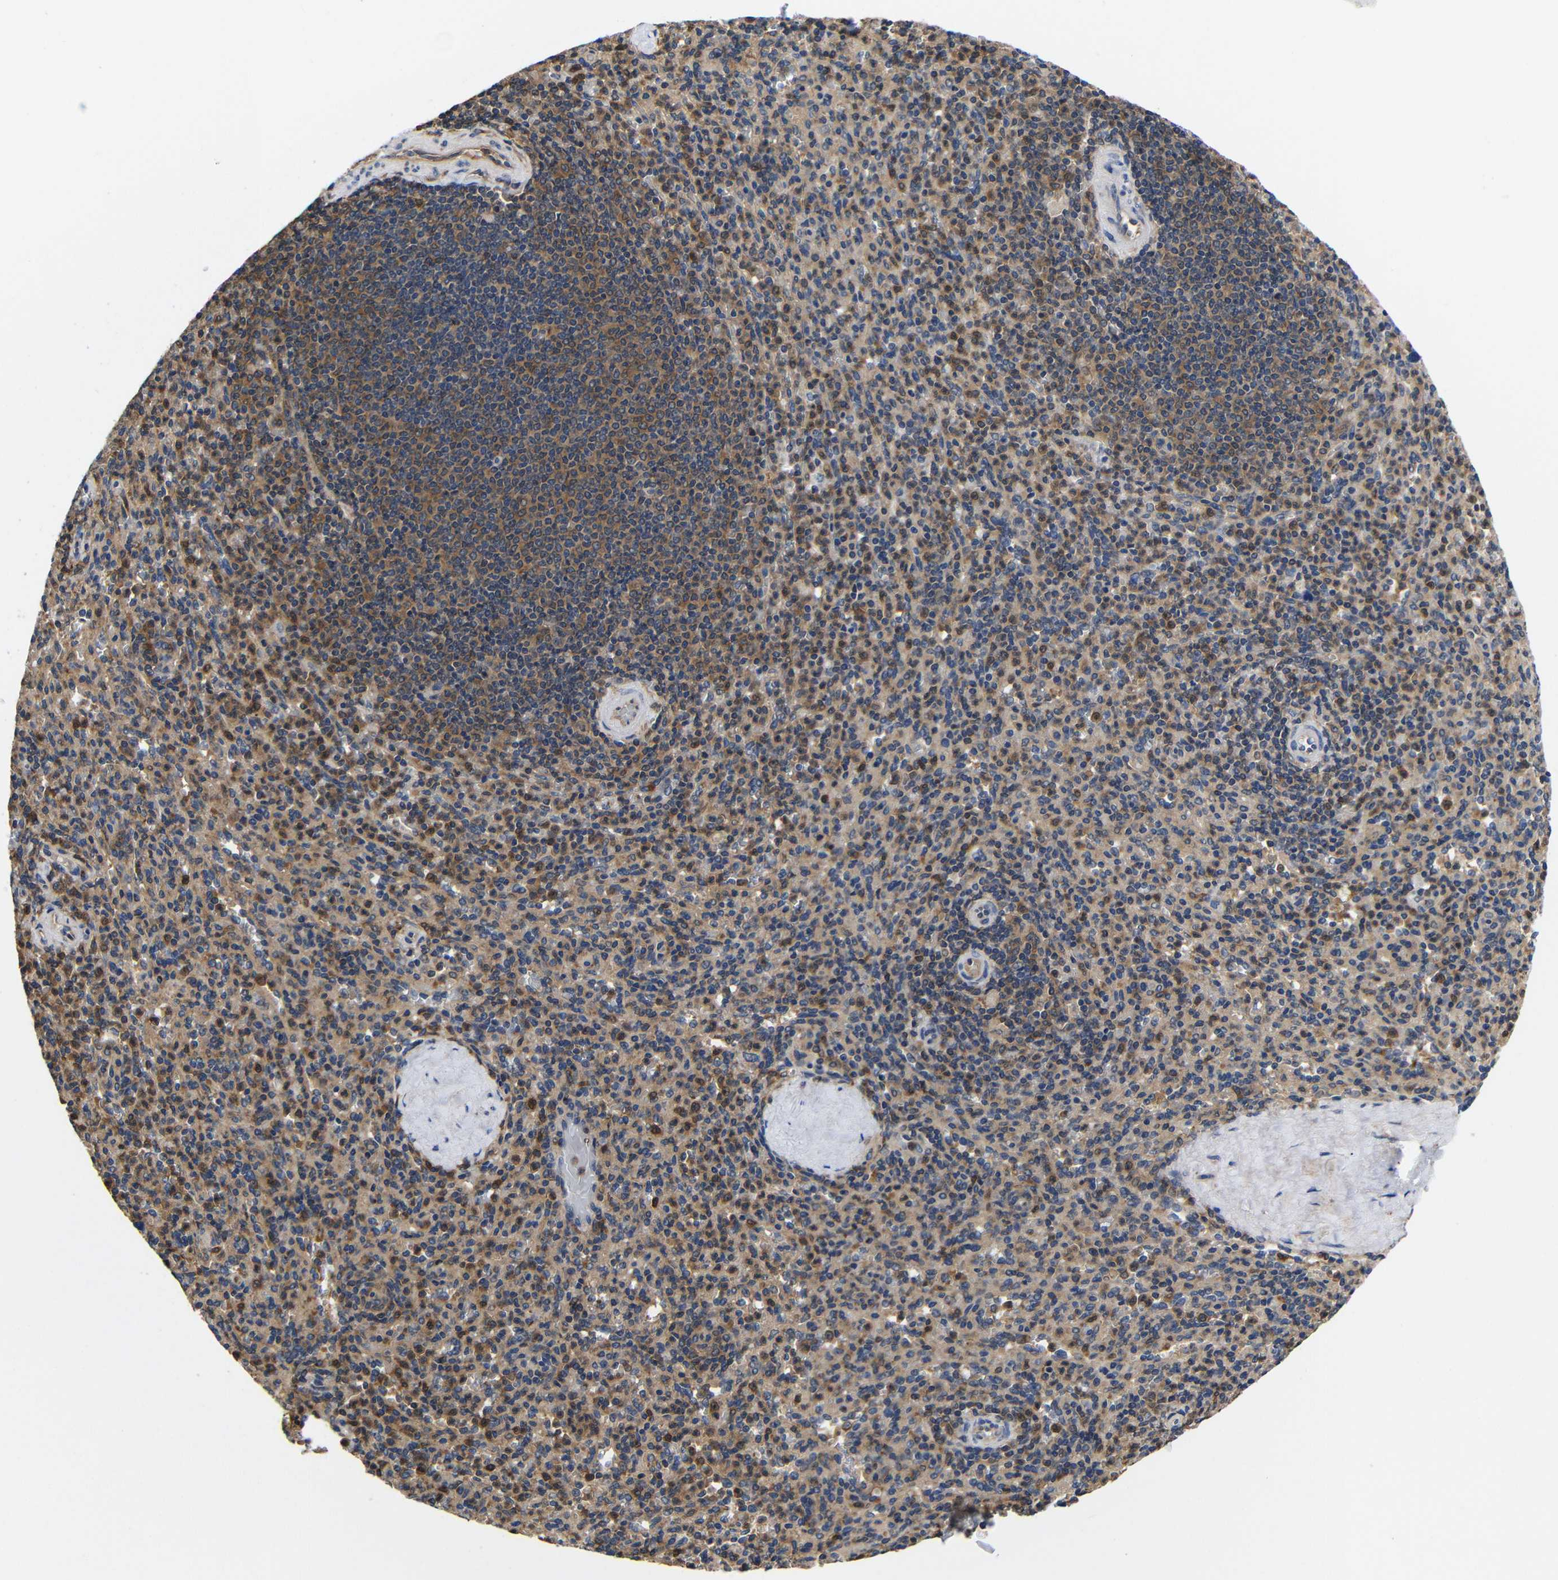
{"staining": {"intensity": "moderate", "quantity": "25%-75%", "location": "cytoplasmic/membranous"}, "tissue": "spleen", "cell_type": "Cells in red pulp", "image_type": "normal", "snomed": [{"axis": "morphology", "description": "Normal tissue, NOS"}, {"axis": "topography", "description": "Spleen"}], "caption": "Moderate cytoplasmic/membranous expression for a protein is present in approximately 25%-75% of cells in red pulp of benign spleen using immunohistochemistry.", "gene": "LRRCC1", "patient": {"sex": "male", "age": 36}}